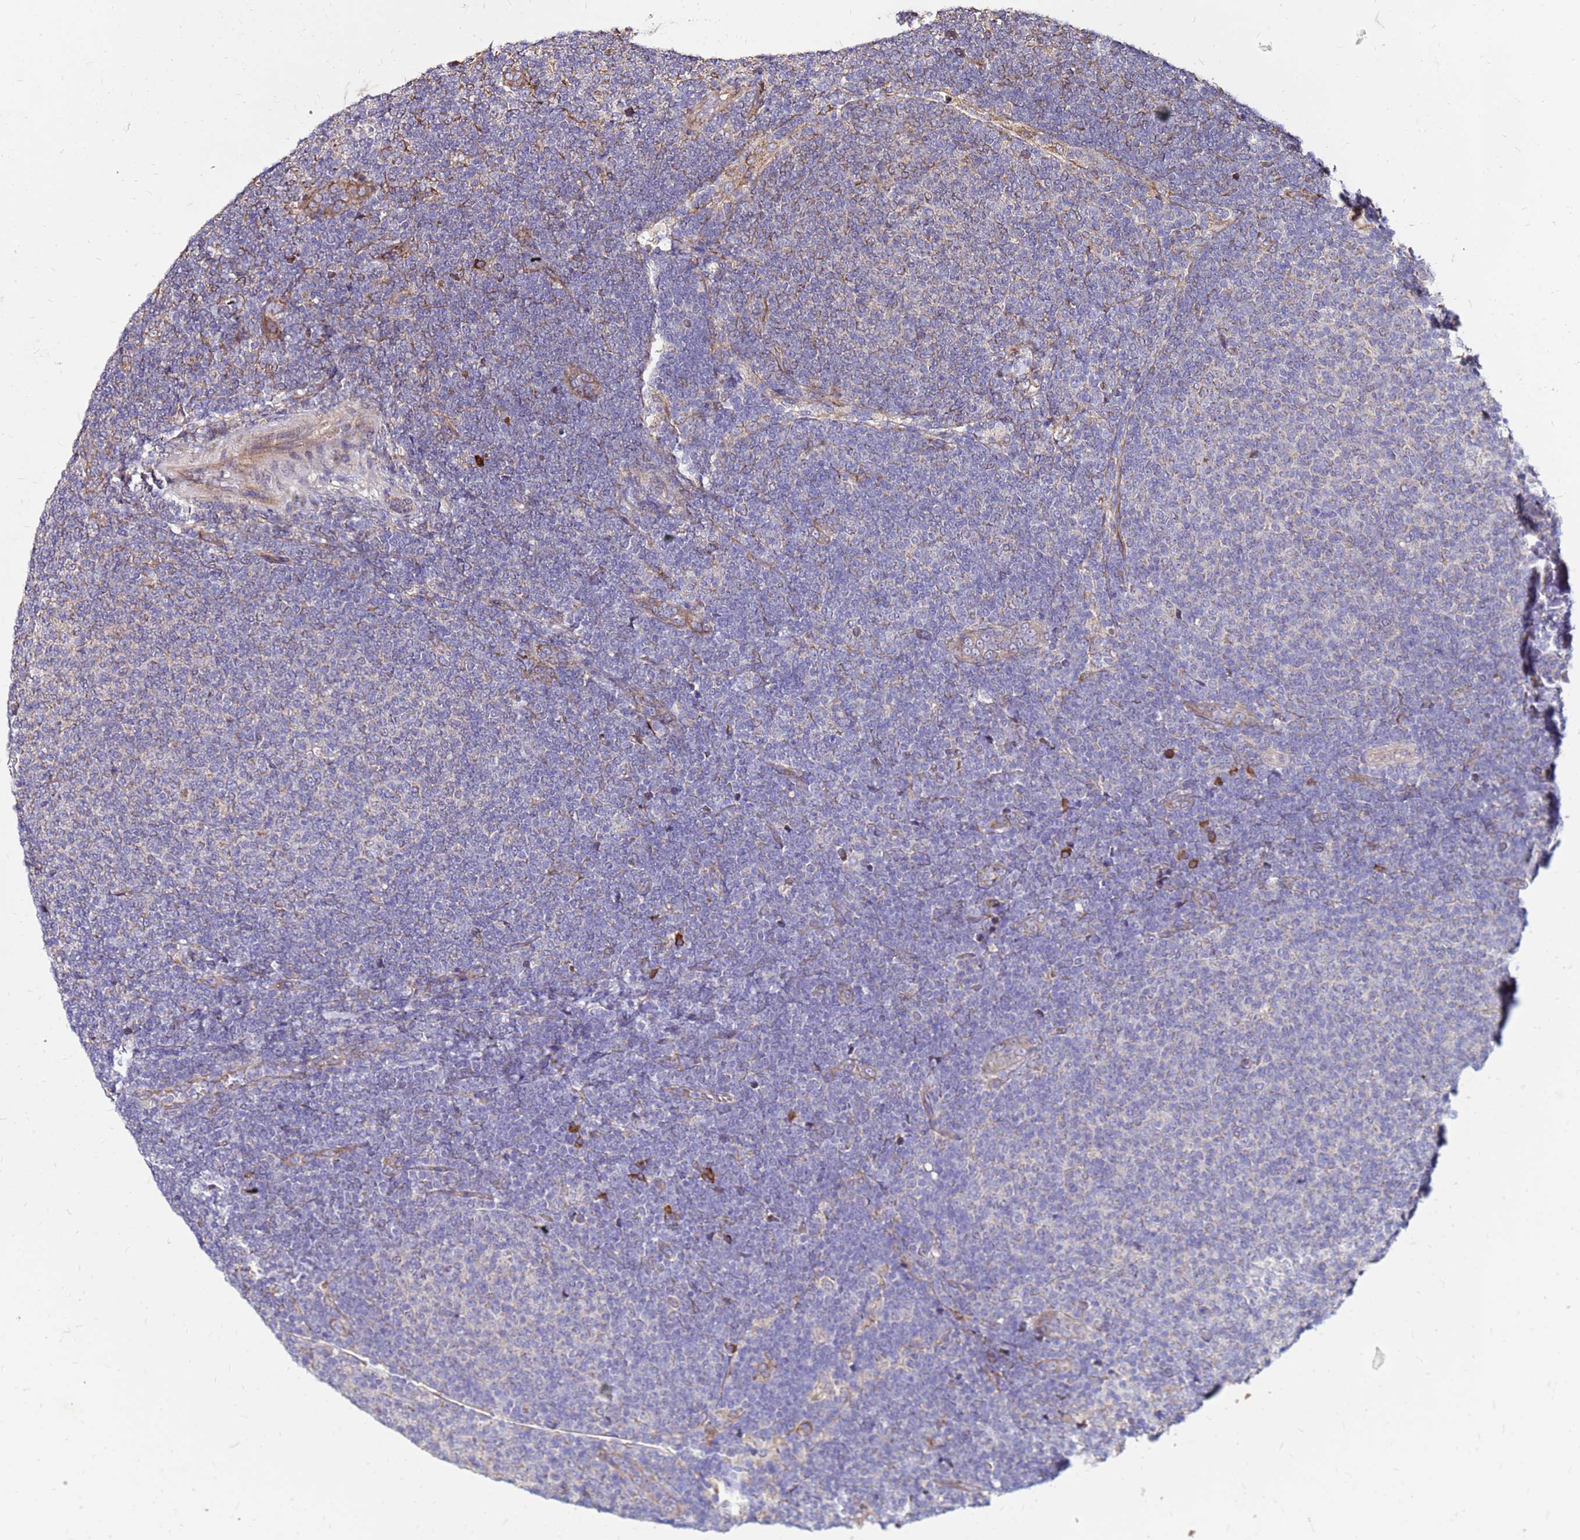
{"staining": {"intensity": "moderate", "quantity": "<25%", "location": "cytoplasmic/membranous"}, "tissue": "lymphoma", "cell_type": "Tumor cells", "image_type": "cancer", "snomed": [{"axis": "morphology", "description": "Malignant lymphoma, non-Hodgkin's type, Low grade"}, {"axis": "topography", "description": "Lymph node"}], "caption": "Malignant lymphoma, non-Hodgkin's type (low-grade) was stained to show a protein in brown. There is low levels of moderate cytoplasmic/membranous expression in about <25% of tumor cells.", "gene": "VMO1", "patient": {"sex": "male", "age": 66}}